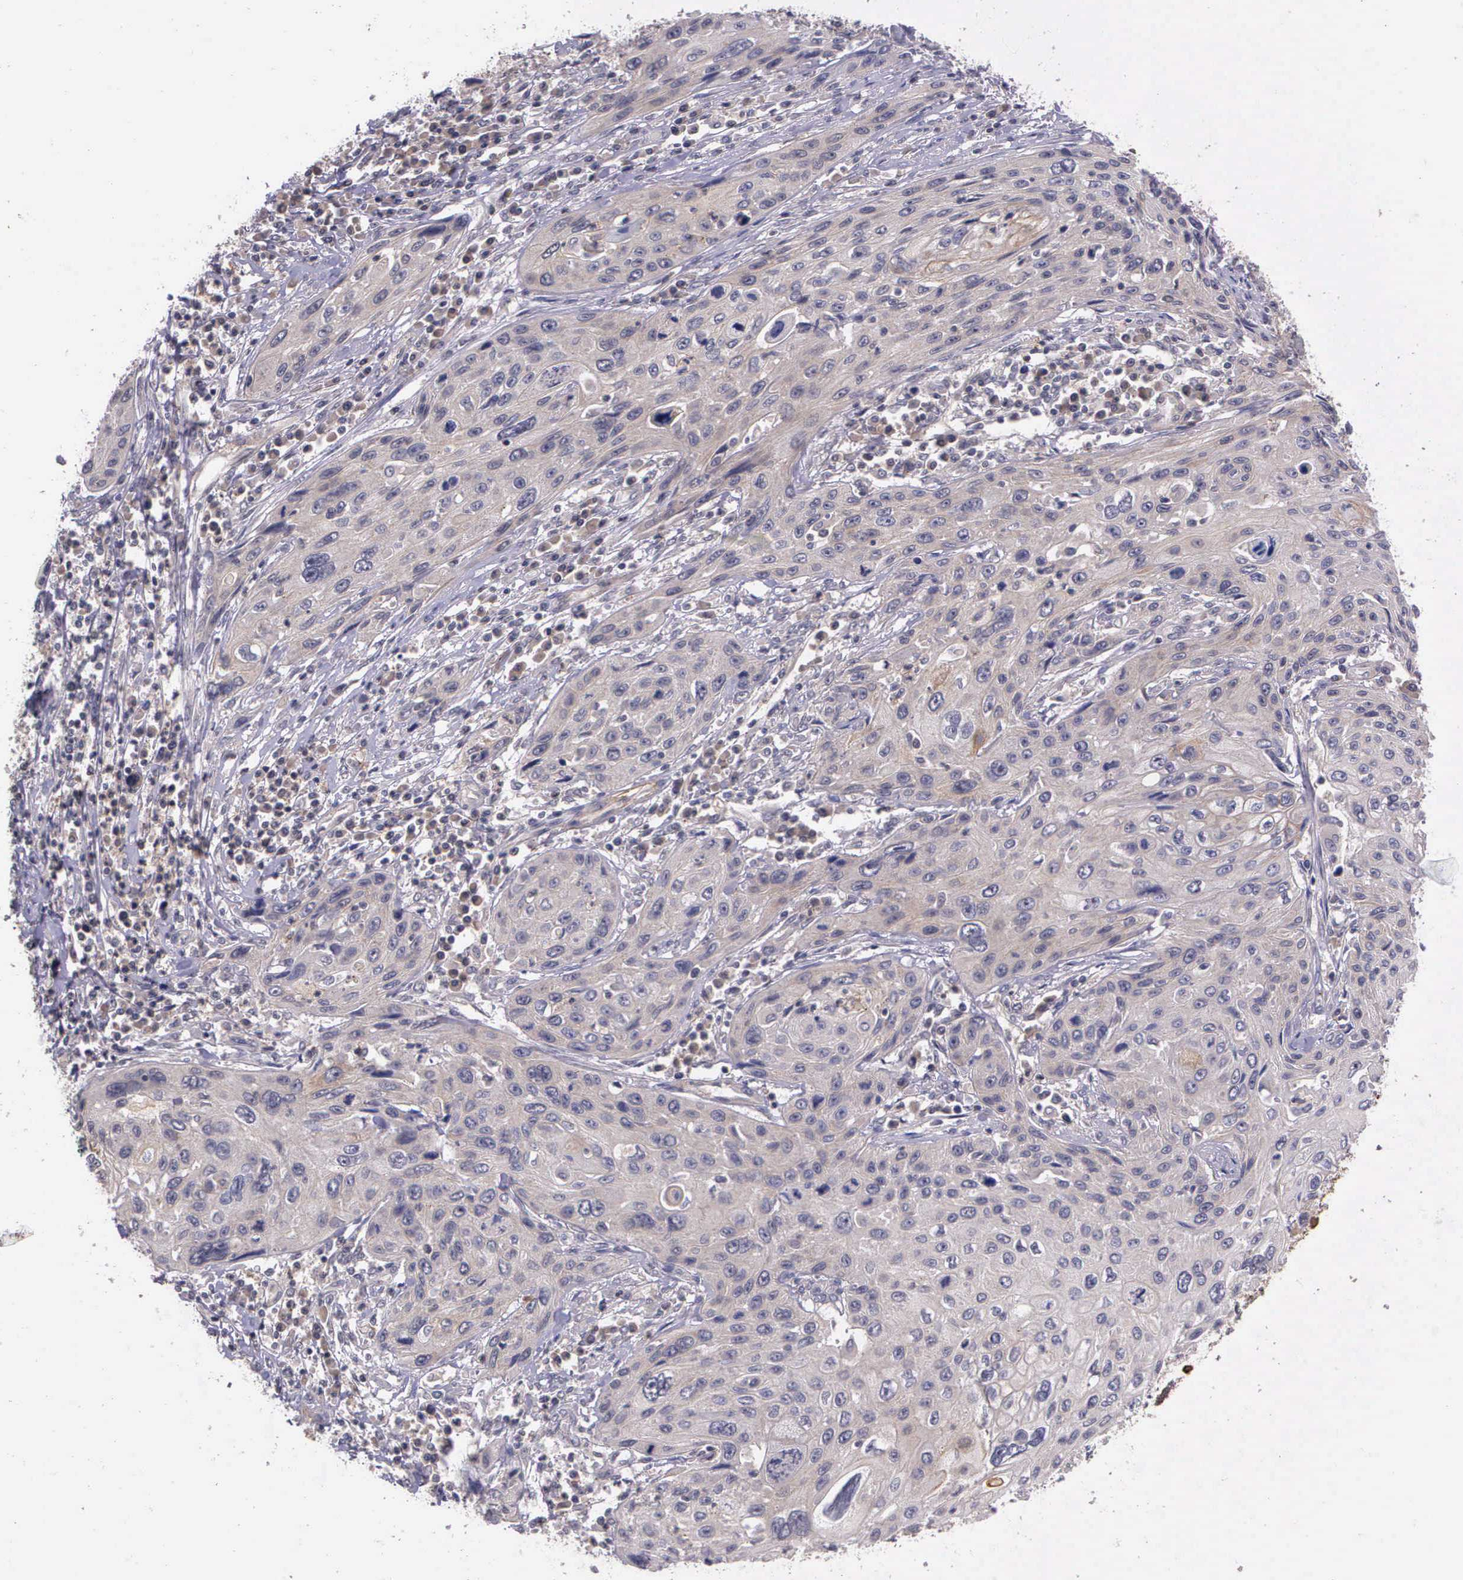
{"staining": {"intensity": "weak", "quantity": "<25%", "location": "cytoplasmic/membranous"}, "tissue": "cervical cancer", "cell_type": "Tumor cells", "image_type": "cancer", "snomed": [{"axis": "morphology", "description": "Squamous cell carcinoma, NOS"}, {"axis": "topography", "description": "Cervix"}], "caption": "Immunohistochemical staining of cervical cancer demonstrates no significant staining in tumor cells. Nuclei are stained in blue.", "gene": "PRICKLE3", "patient": {"sex": "female", "age": 32}}